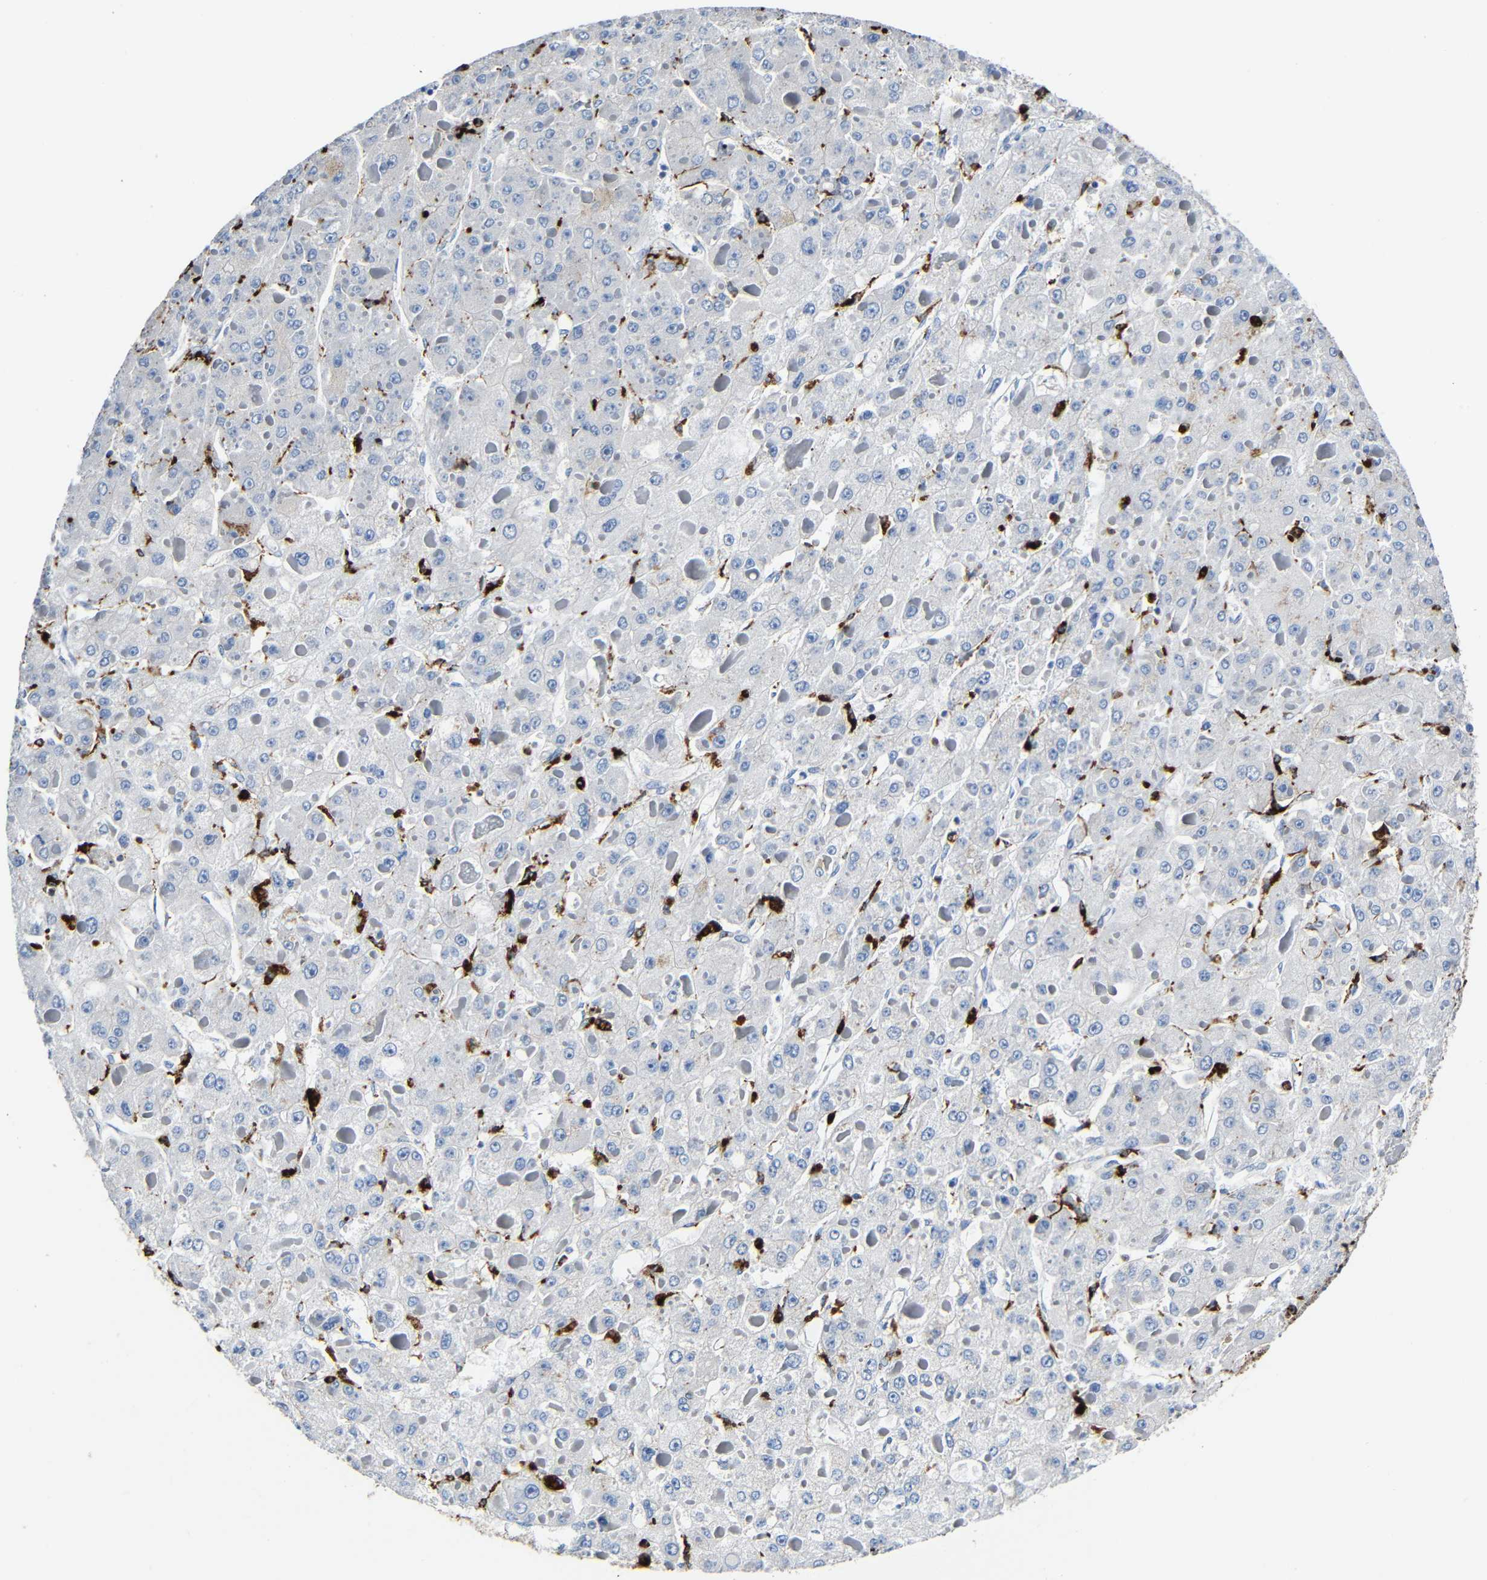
{"staining": {"intensity": "negative", "quantity": "none", "location": "none"}, "tissue": "liver cancer", "cell_type": "Tumor cells", "image_type": "cancer", "snomed": [{"axis": "morphology", "description": "Carcinoma, Hepatocellular, NOS"}, {"axis": "topography", "description": "Liver"}], "caption": "The micrograph reveals no staining of tumor cells in liver cancer (hepatocellular carcinoma).", "gene": "HLA-DMA", "patient": {"sex": "female", "age": 73}}